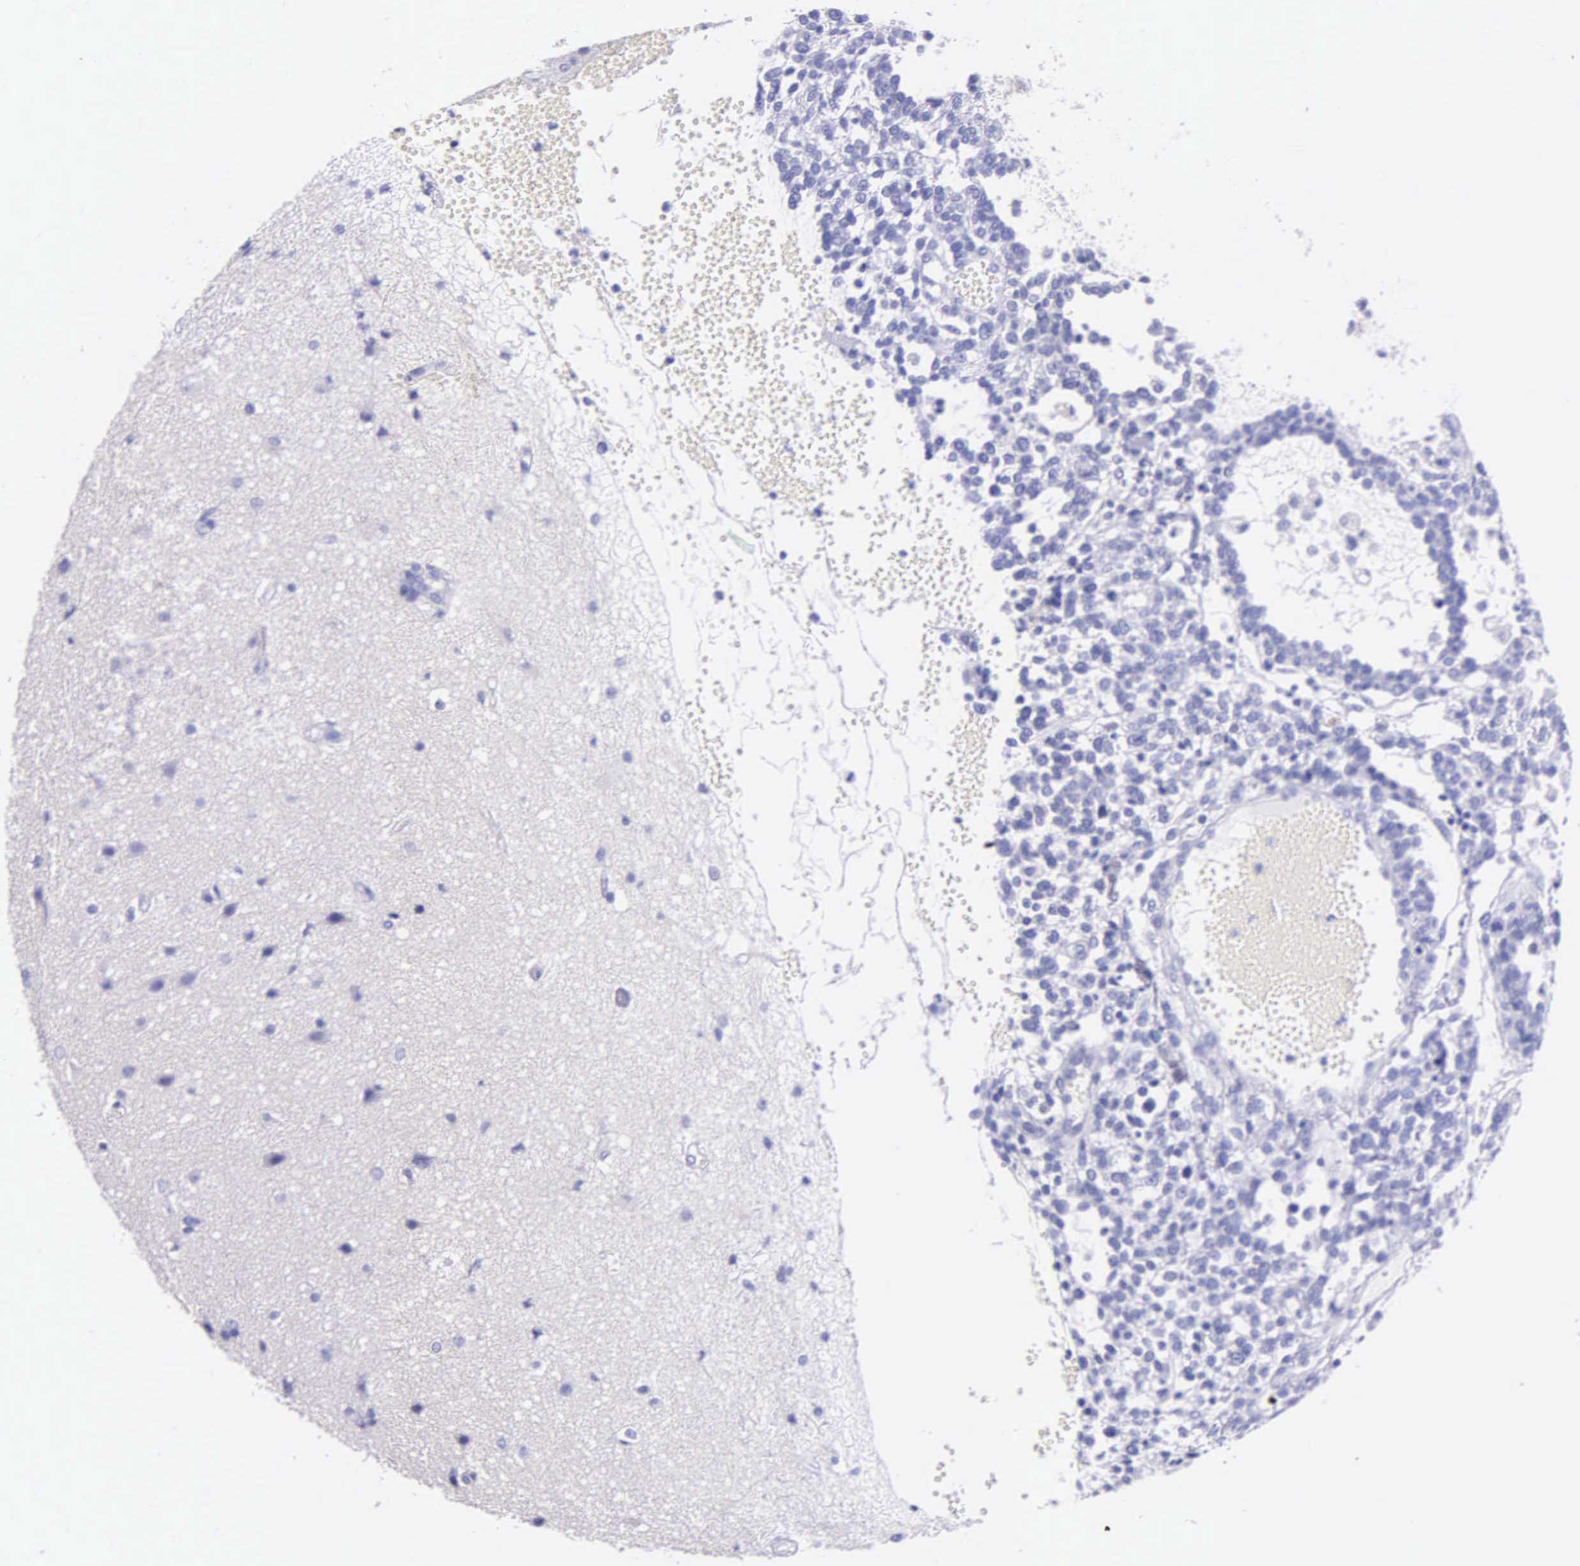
{"staining": {"intensity": "negative", "quantity": "none", "location": "none"}, "tissue": "glioma", "cell_type": "Tumor cells", "image_type": "cancer", "snomed": [{"axis": "morphology", "description": "Glioma, malignant, High grade"}, {"axis": "topography", "description": "Brain"}], "caption": "An image of human malignant glioma (high-grade) is negative for staining in tumor cells.", "gene": "KLK3", "patient": {"sex": "male", "age": 66}}